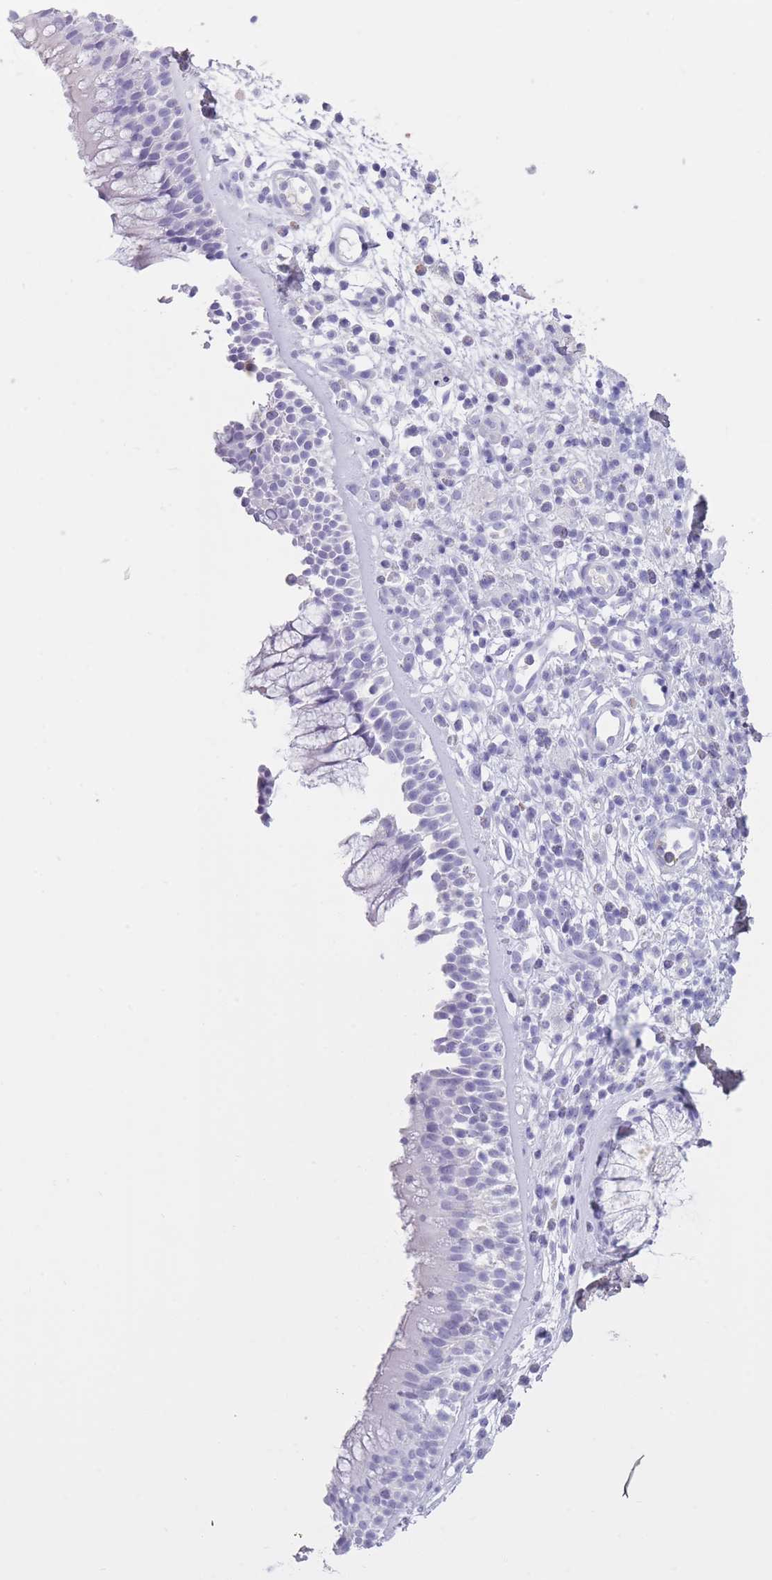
{"staining": {"intensity": "negative", "quantity": "none", "location": "none"}, "tissue": "nasopharynx", "cell_type": "Respiratory epithelial cells", "image_type": "normal", "snomed": [{"axis": "morphology", "description": "Normal tissue, NOS"}, {"axis": "topography", "description": "Nasopharynx"}], "caption": "IHC image of normal nasopharynx stained for a protein (brown), which demonstrates no positivity in respiratory epithelial cells.", "gene": "AP3S1", "patient": {"sex": "male", "age": 63}}